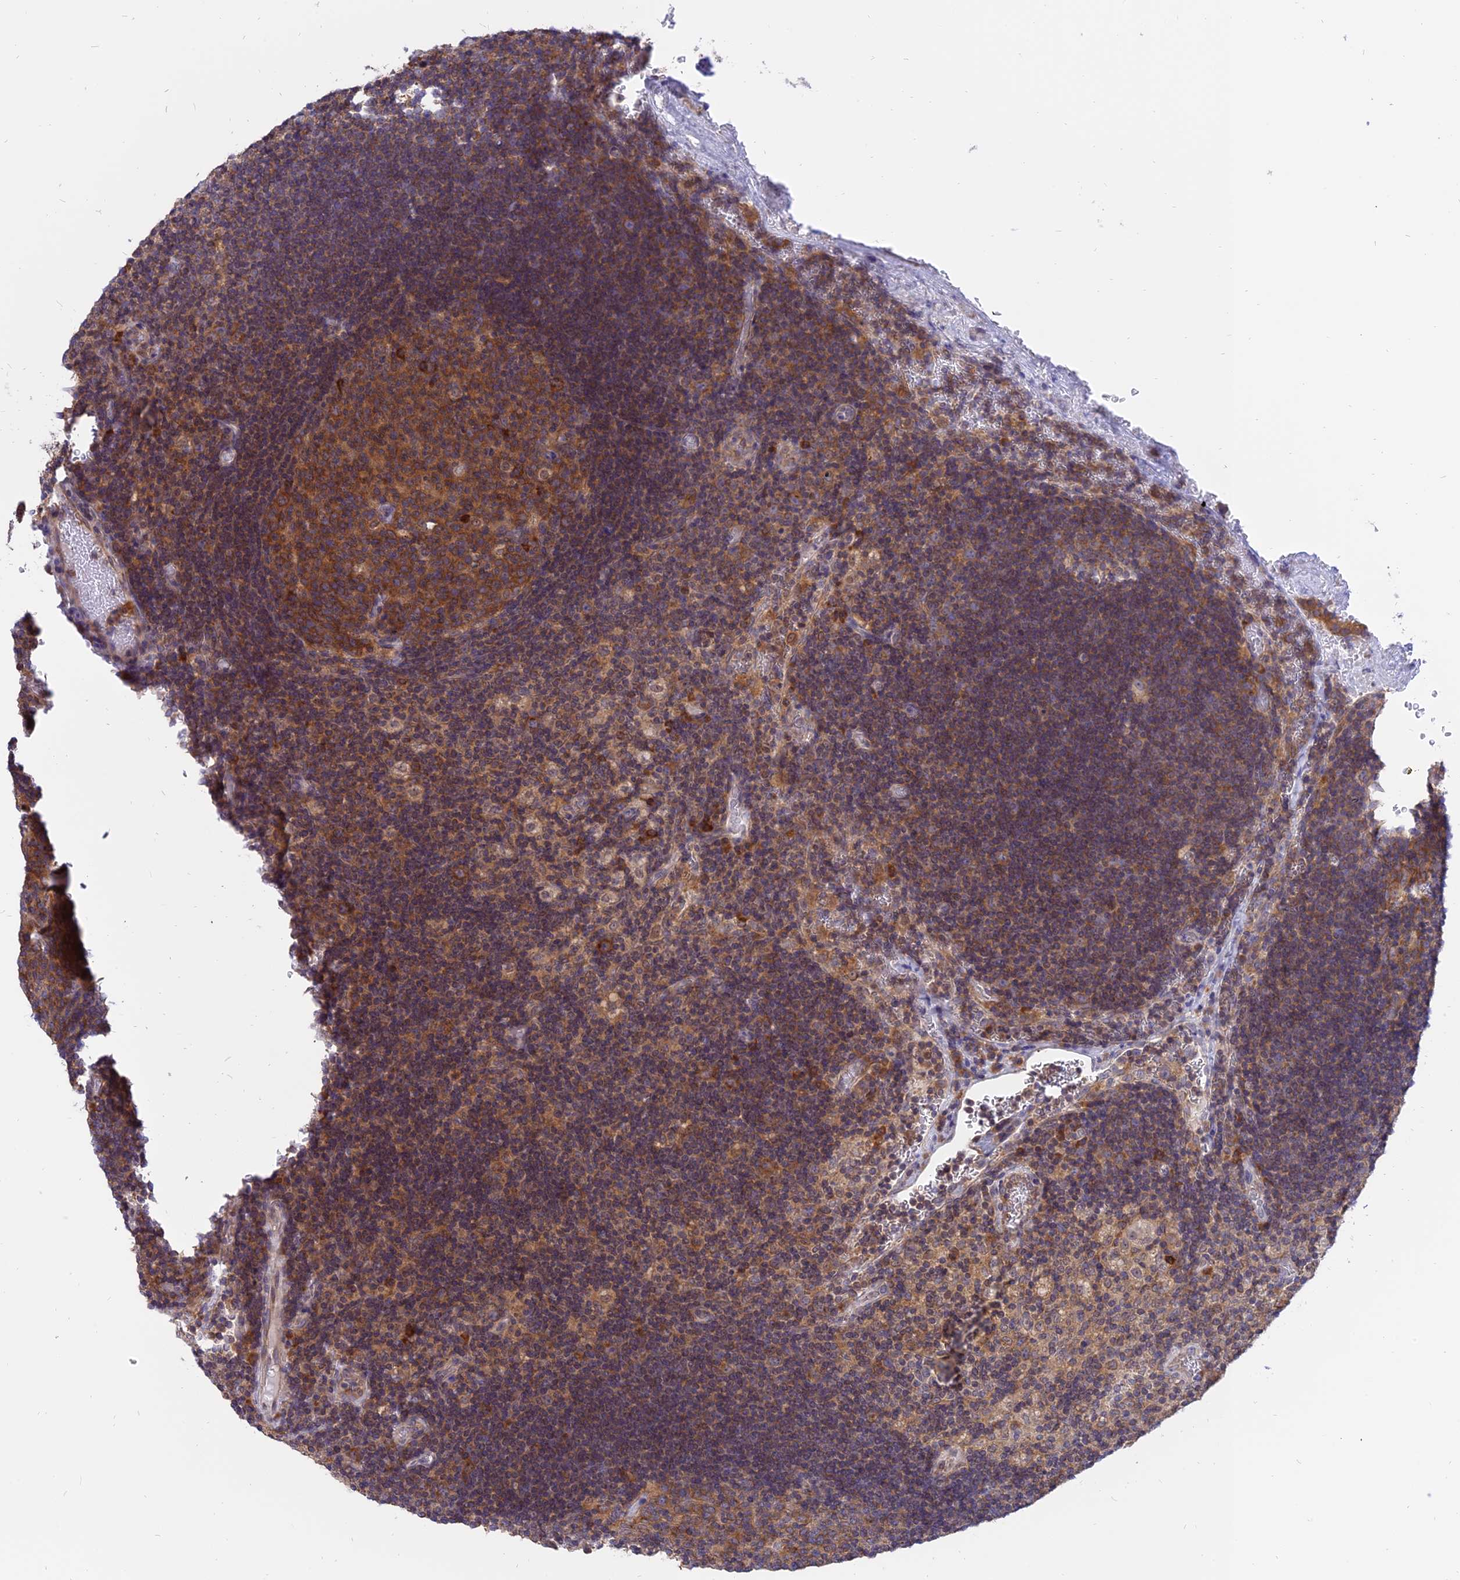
{"staining": {"intensity": "moderate", "quantity": ">75%", "location": "cytoplasmic/membranous"}, "tissue": "lymph node", "cell_type": "Germinal center cells", "image_type": "normal", "snomed": [{"axis": "morphology", "description": "Normal tissue, NOS"}, {"axis": "topography", "description": "Lymph node"}], "caption": "Immunohistochemical staining of unremarkable lymph node demonstrates moderate cytoplasmic/membranous protein positivity in about >75% of germinal center cells. Using DAB (3,3'-diaminobenzidine) (brown) and hematoxylin (blue) stains, captured at high magnification using brightfield microscopy.", "gene": "IL21R", "patient": {"sex": "female", "age": 73}}